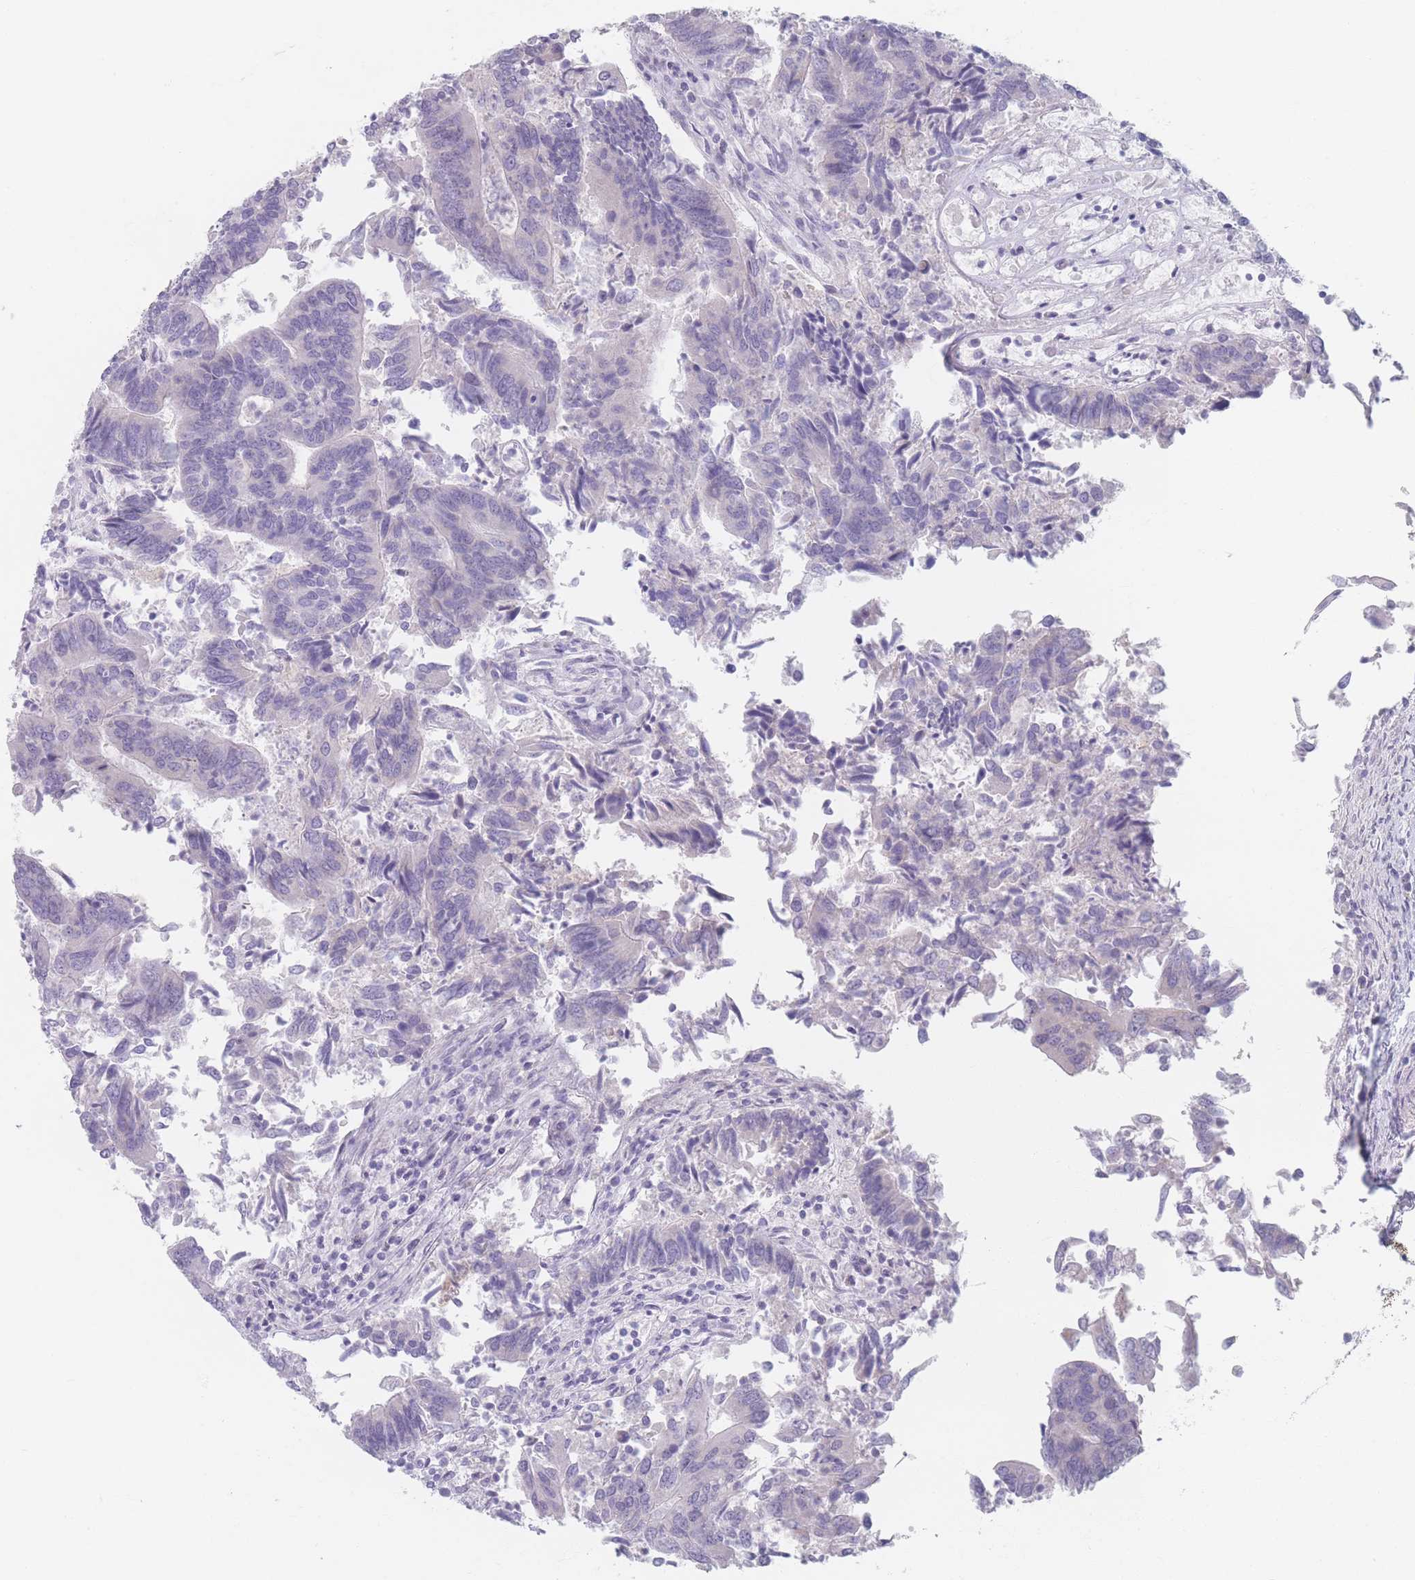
{"staining": {"intensity": "negative", "quantity": "none", "location": "none"}, "tissue": "colorectal cancer", "cell_type": "Tumor cells", "image_type": "cancer", "snomed": [{"axis": "morphology", "description": "Adenocarcinoma, NOS"}, {"axis": "topography", "description": "Colon"}], "caption": "A photomicrograph of human colorectal cancer (adenocarcinoma) is negative for staining in tumor cells.", "gene": "PIGM", "patient": {"sex": "female", "age": 67}}